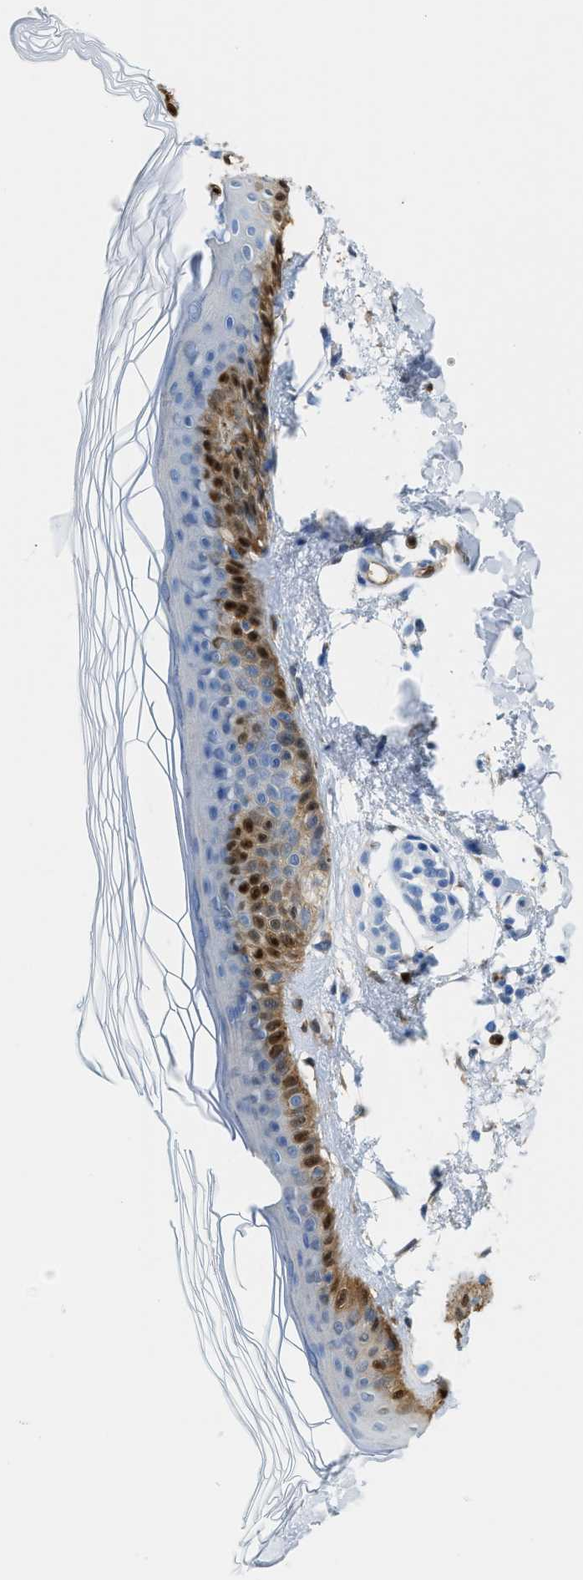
{"staining": {"intensity": "negative", "quantity": "none", "location": "none"}, "tissue": "skin", "cell_type": "Fibroblasts", "image_type": "normal", "snomed": [{"axis": "morphology", "description": "Normal tissue, NOS"}, {"axis": "morphology", "description": "Malignant melanoma, NOS"}, {"axis": "topography", "description": "Skin"}], "caption": "IHC histopathology image of benign human skin stained for a protein (brown), which displays no positivity in fibroblasts. The staining is performed using DAB brown chromogen with nuclei counter-stained in using hematoxylin.", "gene": "ASS1", "patient": {"sex": "male", "age": 83}}